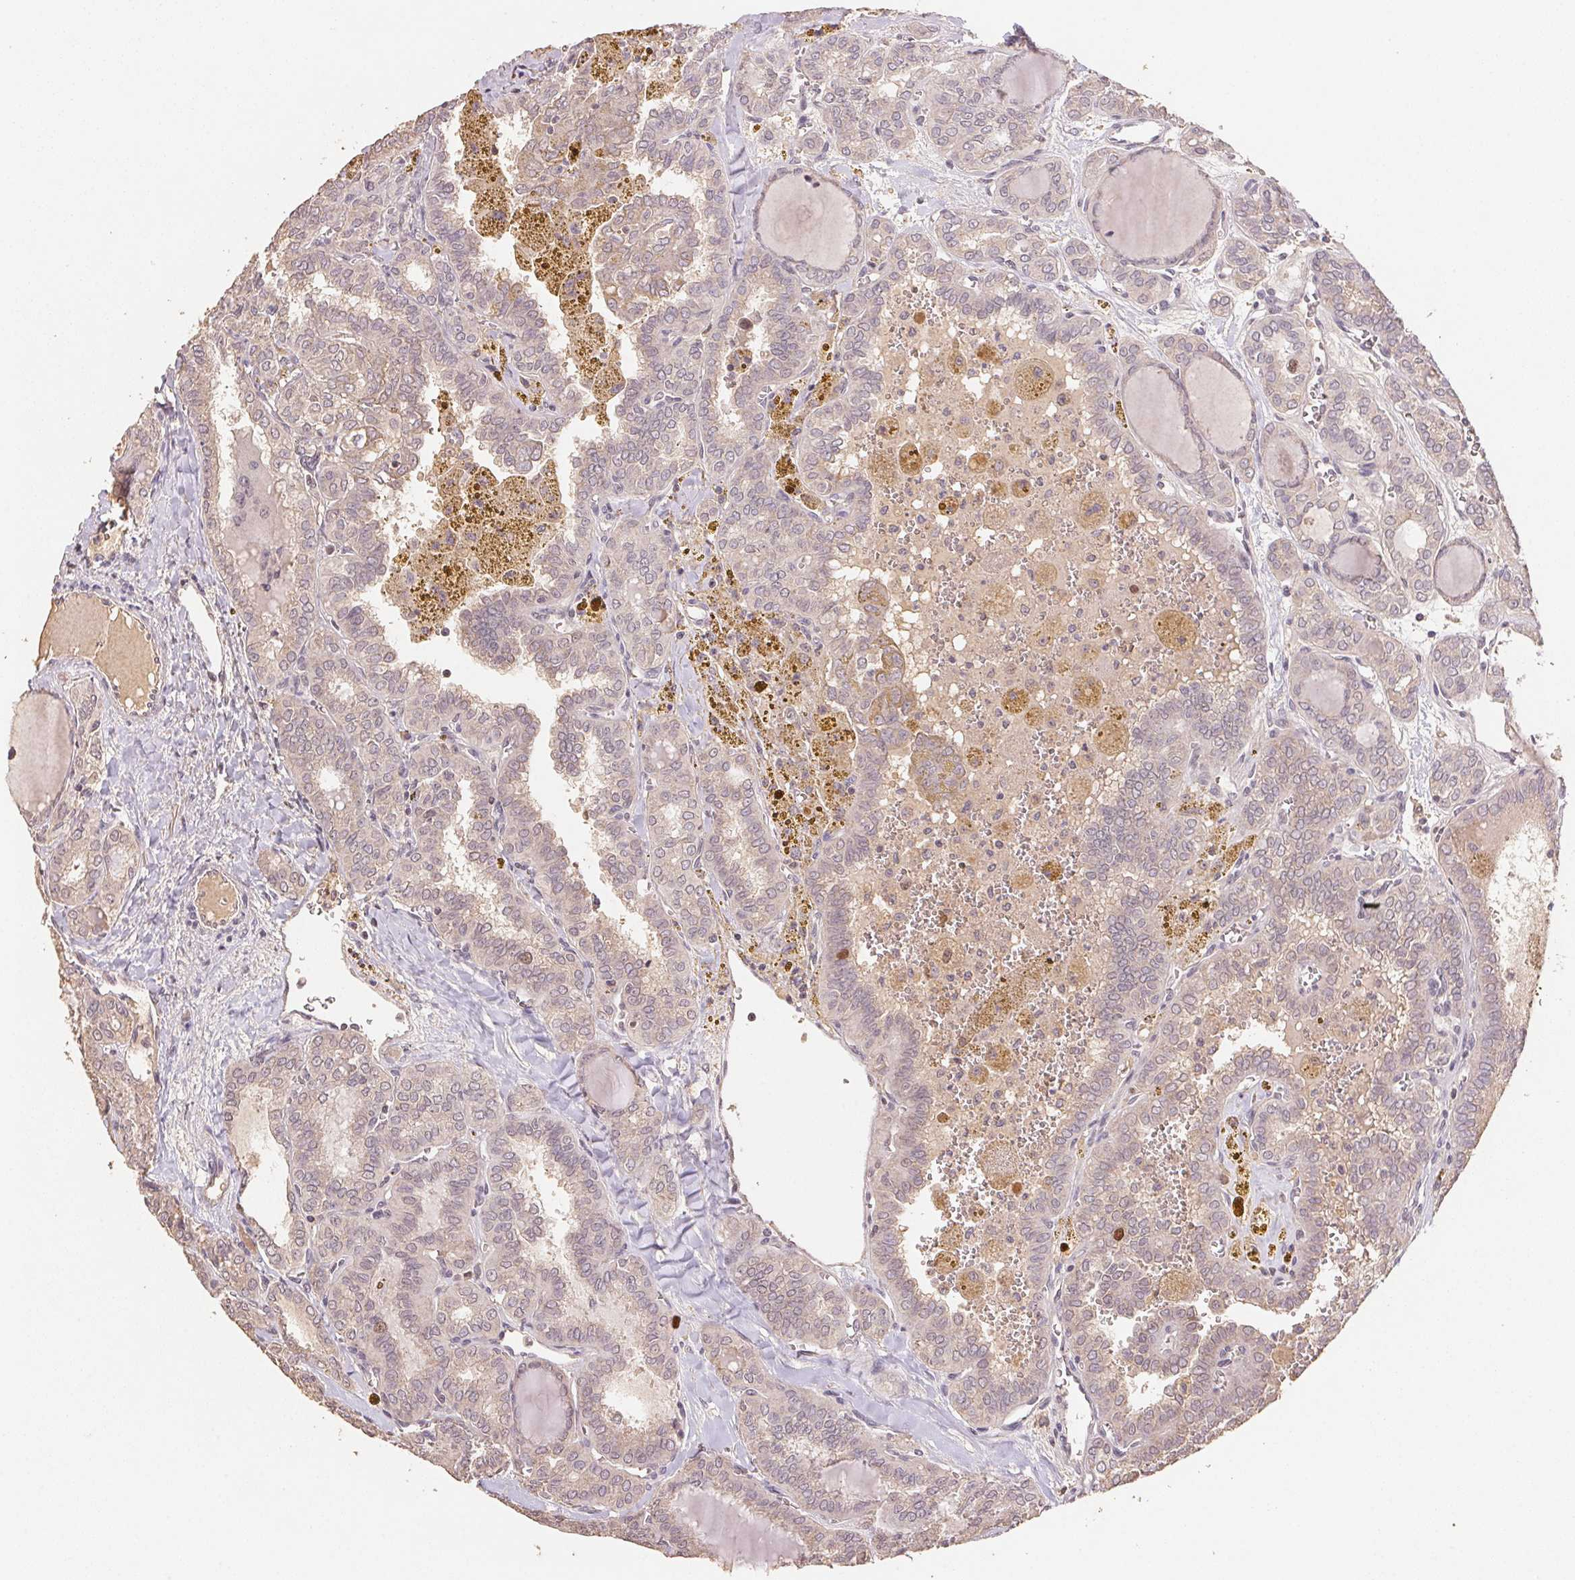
{"staining": {"intensity": "negative", "quantity": "none", "location": "none"}, "tissue": "thyroid cancer", "cell_type": "Tumor cells", "image_type": "cancer", "snomed": [{"axis": "morphology", "description": "Papillary adenocarcinoma, NOS"}, {"axis": "topography", "description": "Thyroid gland"}], "caption": "An immunohistochemistry (IHC) image of thyroid cancer (papillary adenocarcinoma) is shown. There is no staining in tumor cells of thyroid cancer (papillary adenocarcinoma).", "gene": "CENPF", "patient": {"sex": "female", "age": 41}}